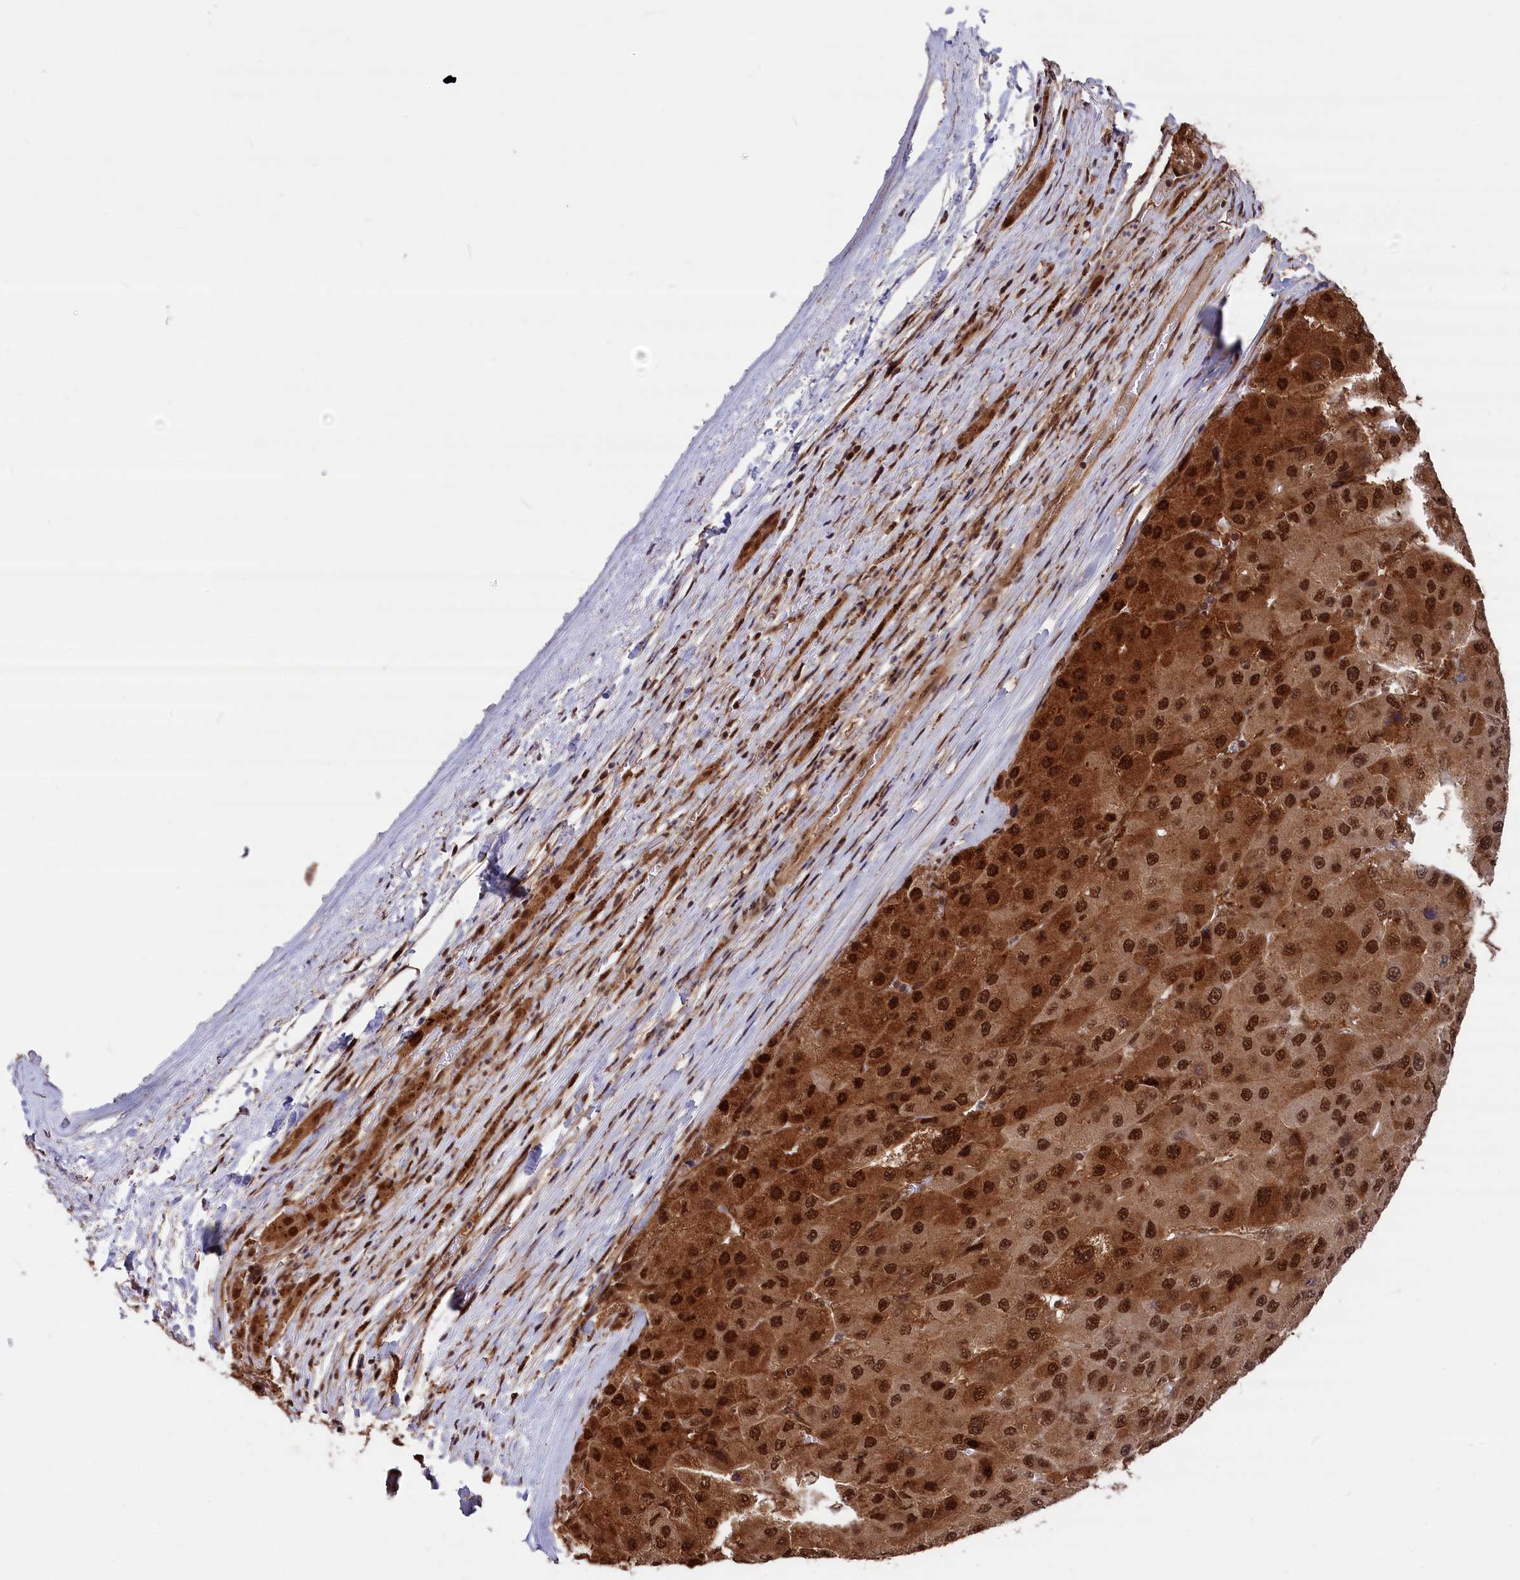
{"staining": {"intensity": "strong", "quantity": ">75%", "location": "cytoplasmic/membranous,nuclear"}, "tissue": "liver cancer", "cell_type": "Tumor cells", "image_type": "cancer", "snomed": [{"axis": "morphology", "description": "Carcinoma, Hepatocellular, NOS"}, {"axis": "topography", "description": "Liver"}], "caption": "Strong cytoplasmic/membranous and nuclear positivity for a protein is present in about >75% of tumor cells of liver cancer (hepatocellular carcinoma) using immunohistochemistry (IHC).", "gene": "ADRM1", "patient": {"sex": "female", "age": 73}}